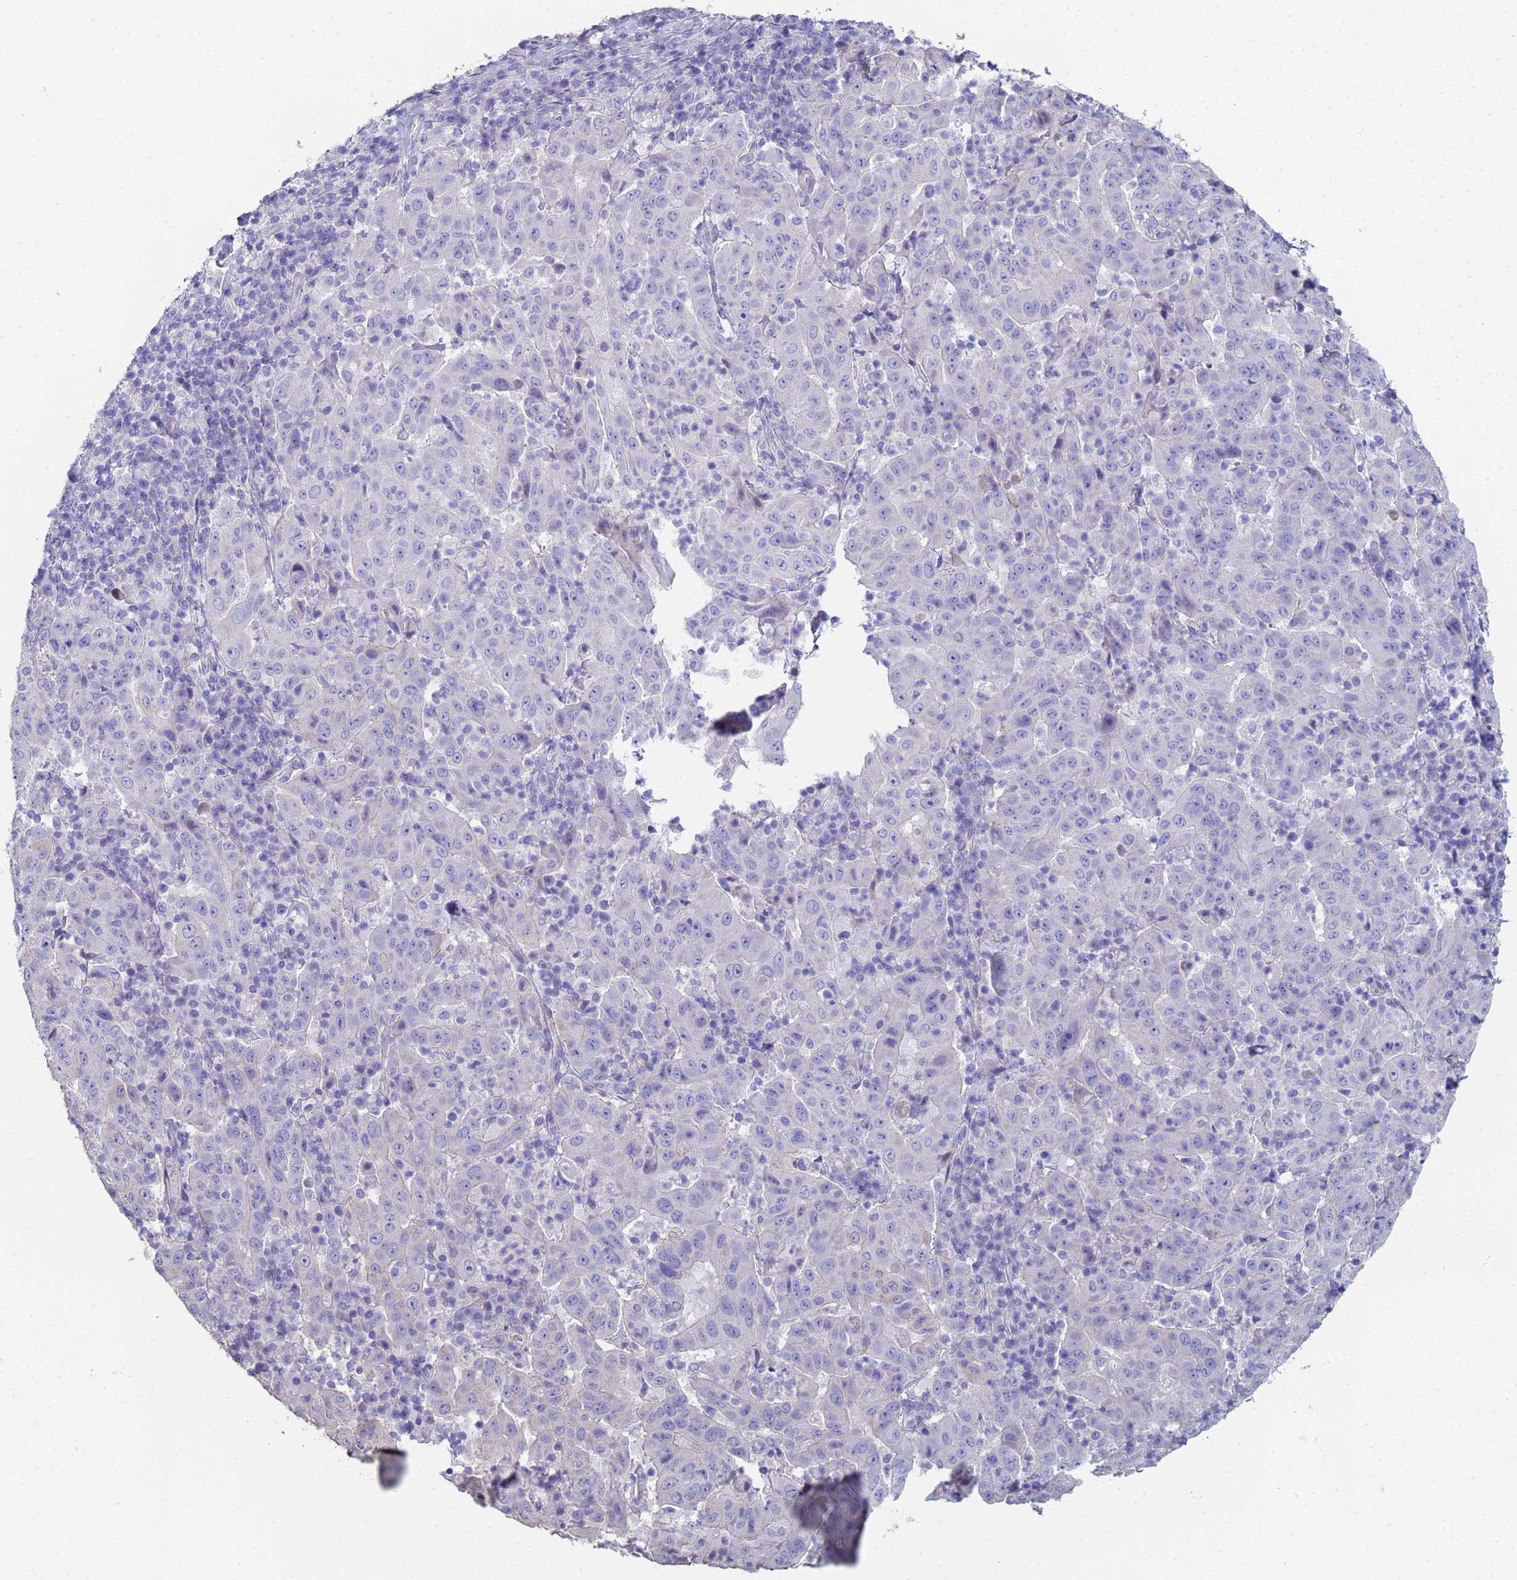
{"staining": {"intensity": "negative", "quantity": "none", "location": "none"}, "tissue": "pancreatic cancer", "cell_type": "Tumor cells", "image_type": "cancer", "snomed": [{"axis": "morphology", "description": "Adenocarcinoma, NOS"}, {"axis": "topography", "description": "Pancreas"}], "caption": "A high-resolution image shows immunohistochemistry (IHC) staining of pancreatic cancer (adenocarcinoma), which exhibits no significant expression in tumor cells.", "gene": "ABCA8", "patient": {"sex": "male", "age": 63}}